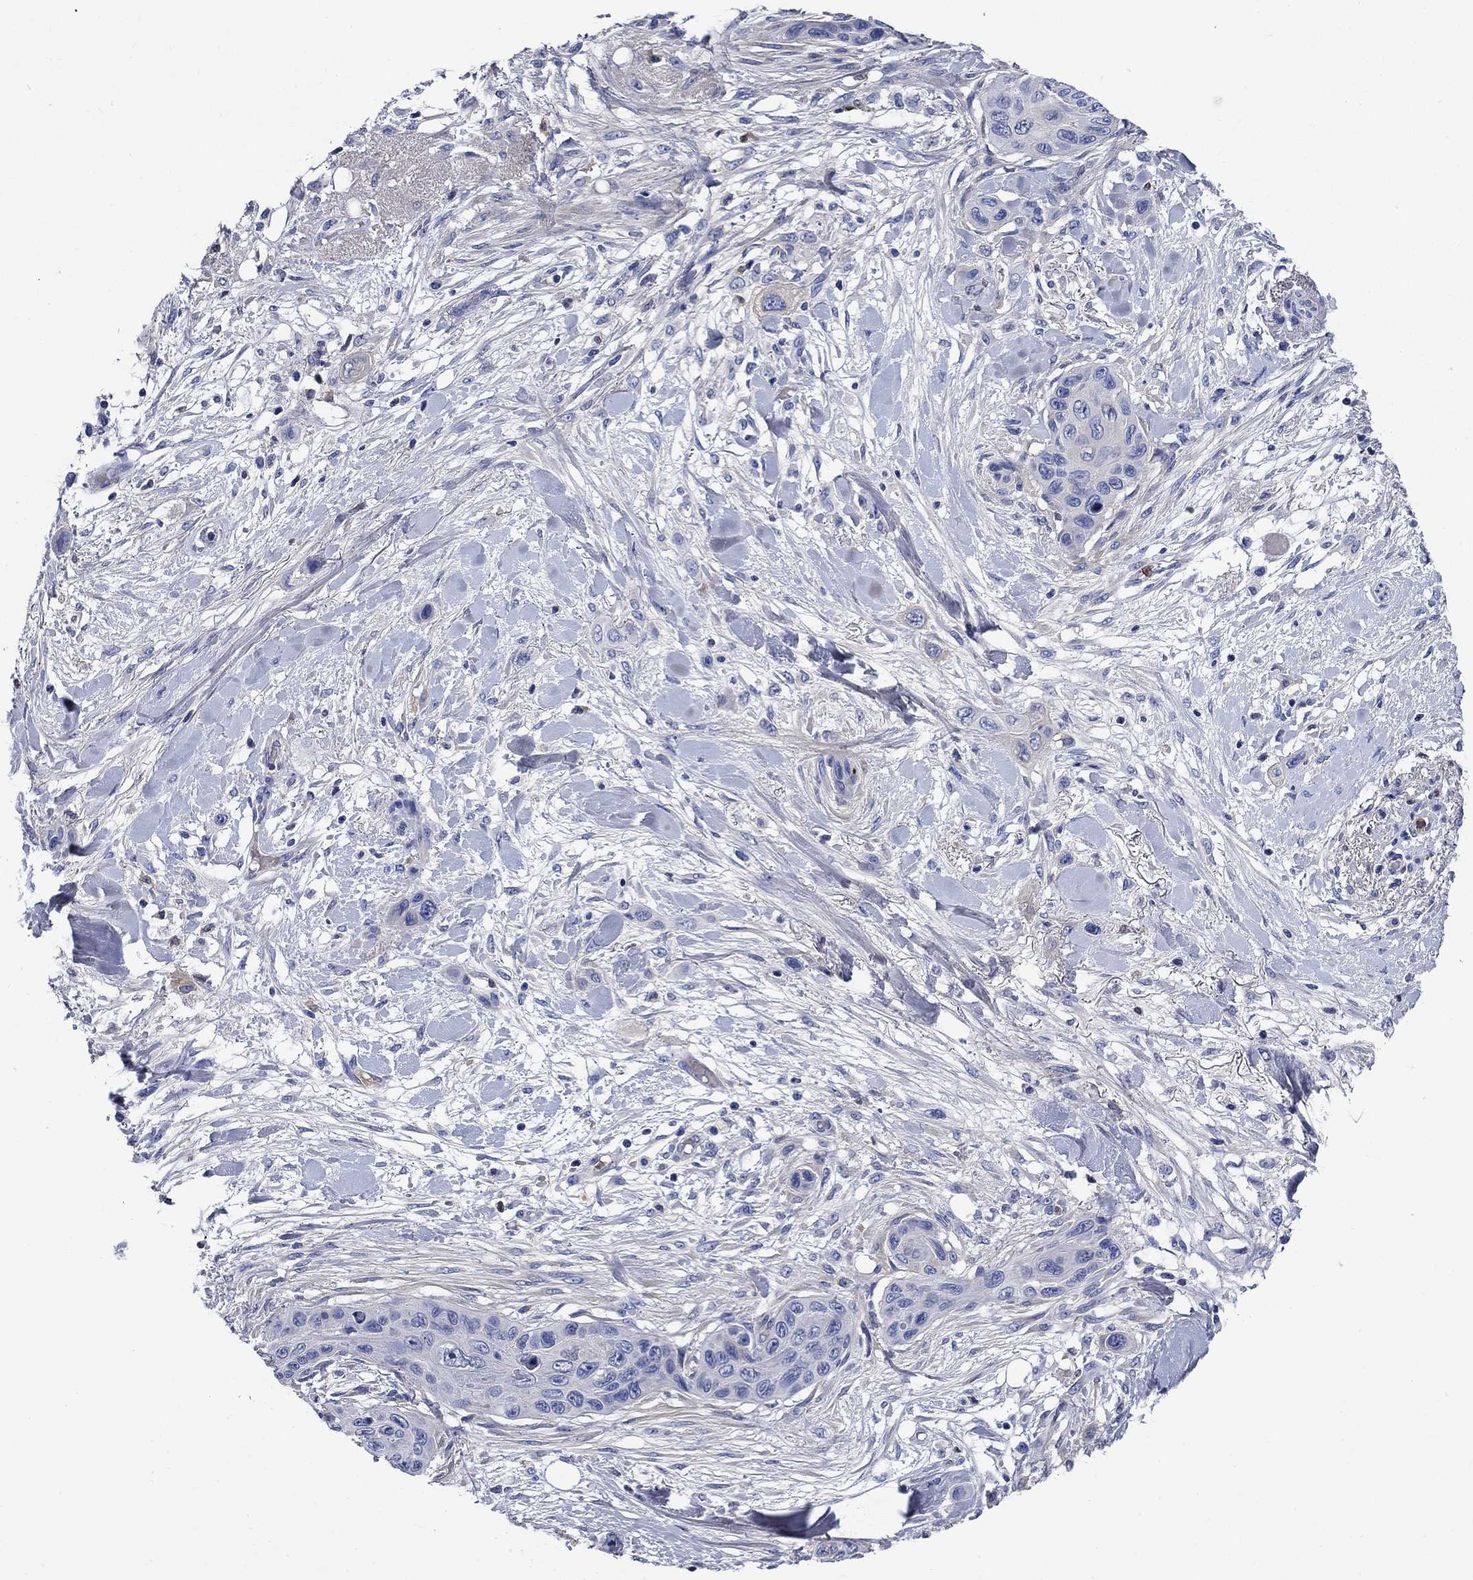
{"staining": {"intensity": "negative", "quantity": "none", "location": "none"}, "tissue": "skin cancer", "cell_type": "Tumor cells", "image_type": "cancer", "snomed": [{"axis": "morphology", "description": "Squamous cell carcinoma, NOS"}, {"axis": "topography", "description": "Skin"}], "caption": "High magnification brightfield microscopy of skin squamous cell carcinoma stained with DAB (brown) and counterstained with hematoxylin (blue): tumor cells show no significant staining.", "gene": "TFR2", "patient": {"sex": "male", "age": 79}}